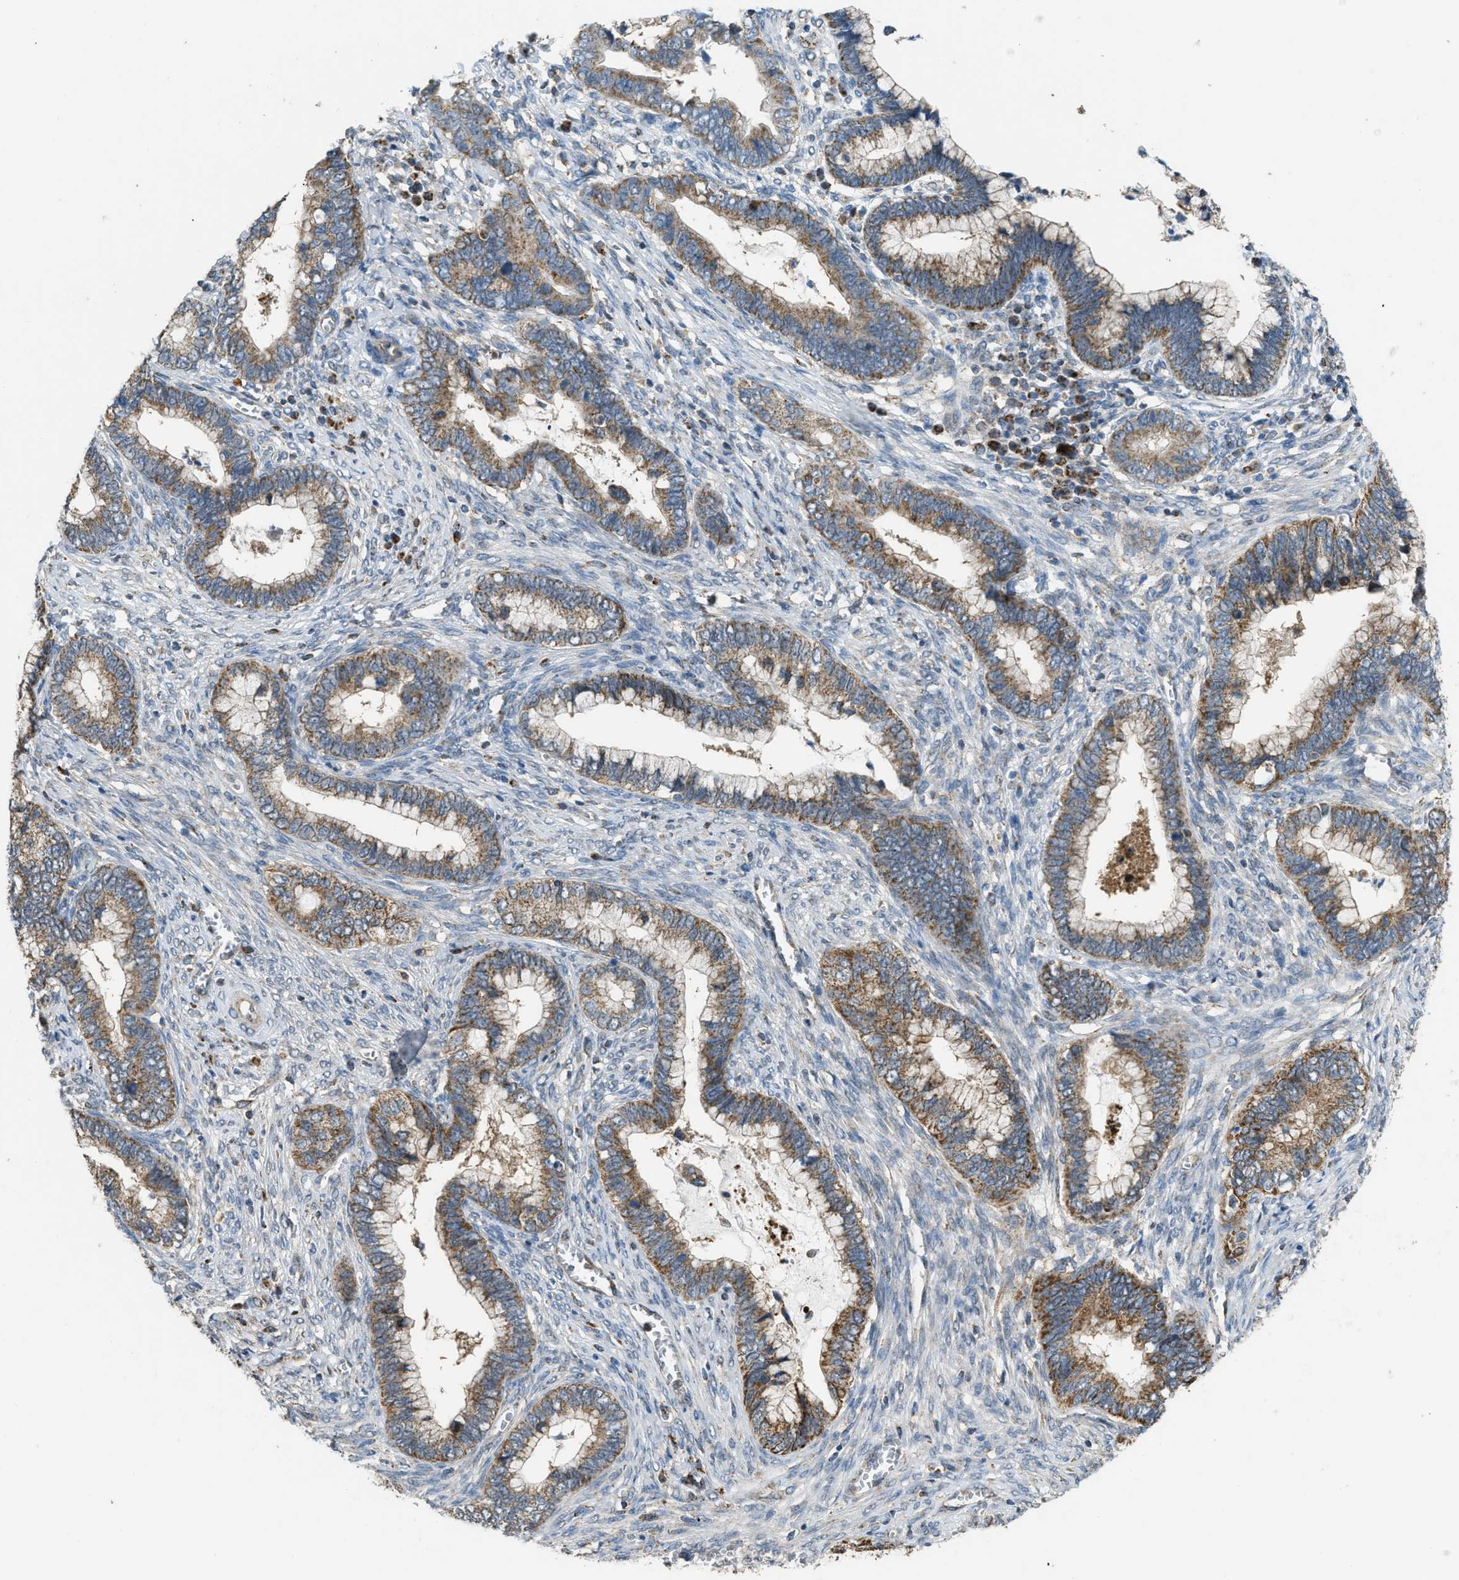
{"staining": {"intensity": "moderate", "quantity": ">75%", "location": "cytoplasmic/membranous"}, "tissue": "cervical cancer", "cell_type": "Tumor cells", "image_type": "cancer", "snomed": [{"axis": "morphology", "description": "Adenocarcinoma, NOS"}, {"axis": "topography", "description": "Cervix"}], "caption": "Immunohistochemistry staining of cervical cancer, which displays medium levels of moderate cytoplasmic/membranous expression in about >75% of tumor cells indicating moderate cytoplasmic/membranous protein expression. The staining was performed using DAB (3,3'-diaminobenzidine) (brown) for protein detection and nuclei were counterstained in hematoxylin (blue).", "gene": "ETFB", "patient": {"sex": "female", "age": 44}}